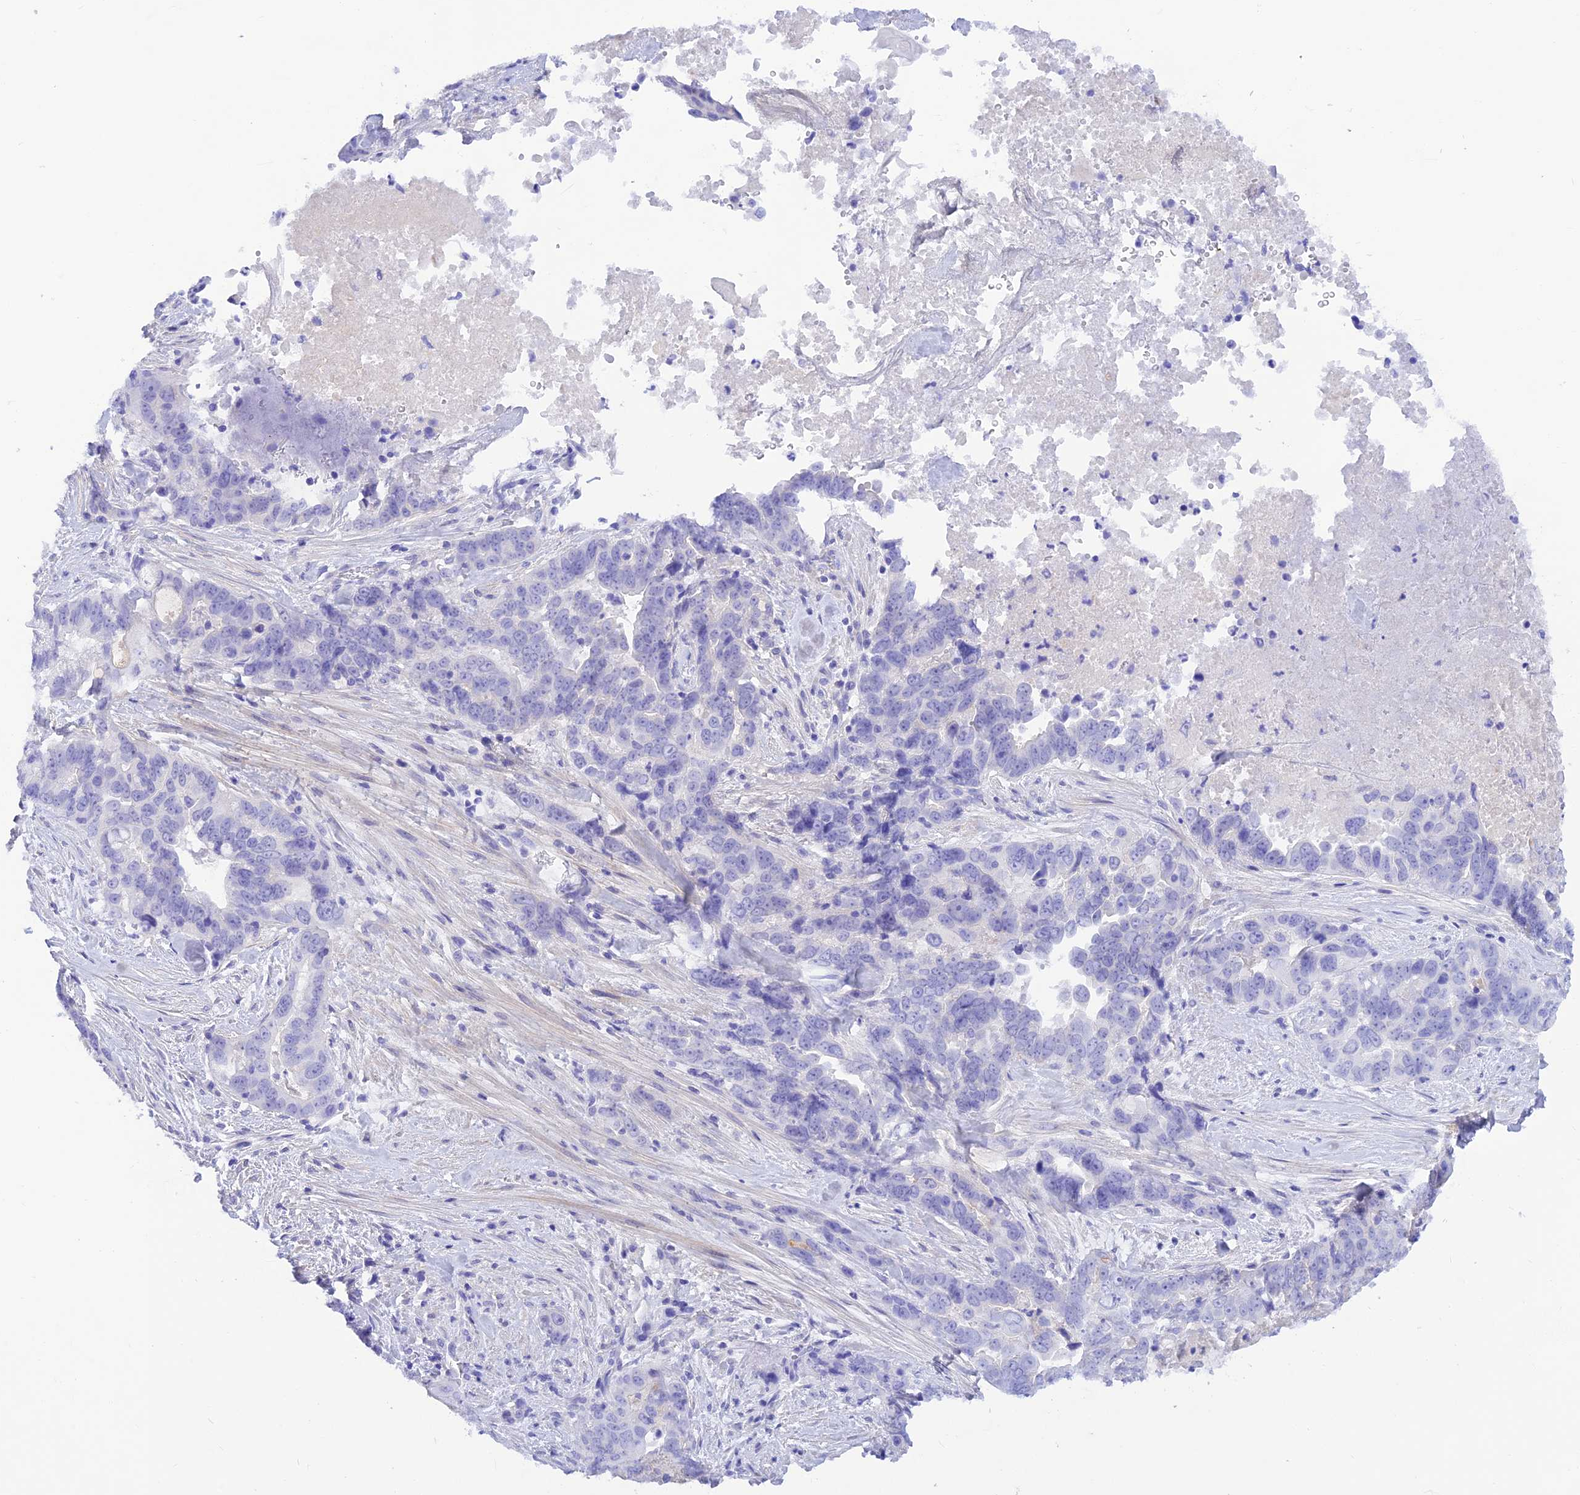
{"staining": {"intensity": "negative", "quantity": "none", "location": "none"}, "tissue": "pancreatic cancer", "cell_type": "Tumor cells", "image_type": "cancer", "snomed": [{"axis": "morphology", "description": "Adenocarcinoma, NOS"}, {"axis": "topography", "description": "Pancreas"}], "caption": "There is no significant staining in tumor cells of pancreatic adenocarcinoma. (Immunohistochemistry, brightfield microscopy, high magnification).", "gene": "PRNP", "patient": {"sex": "male", "age": 80}}